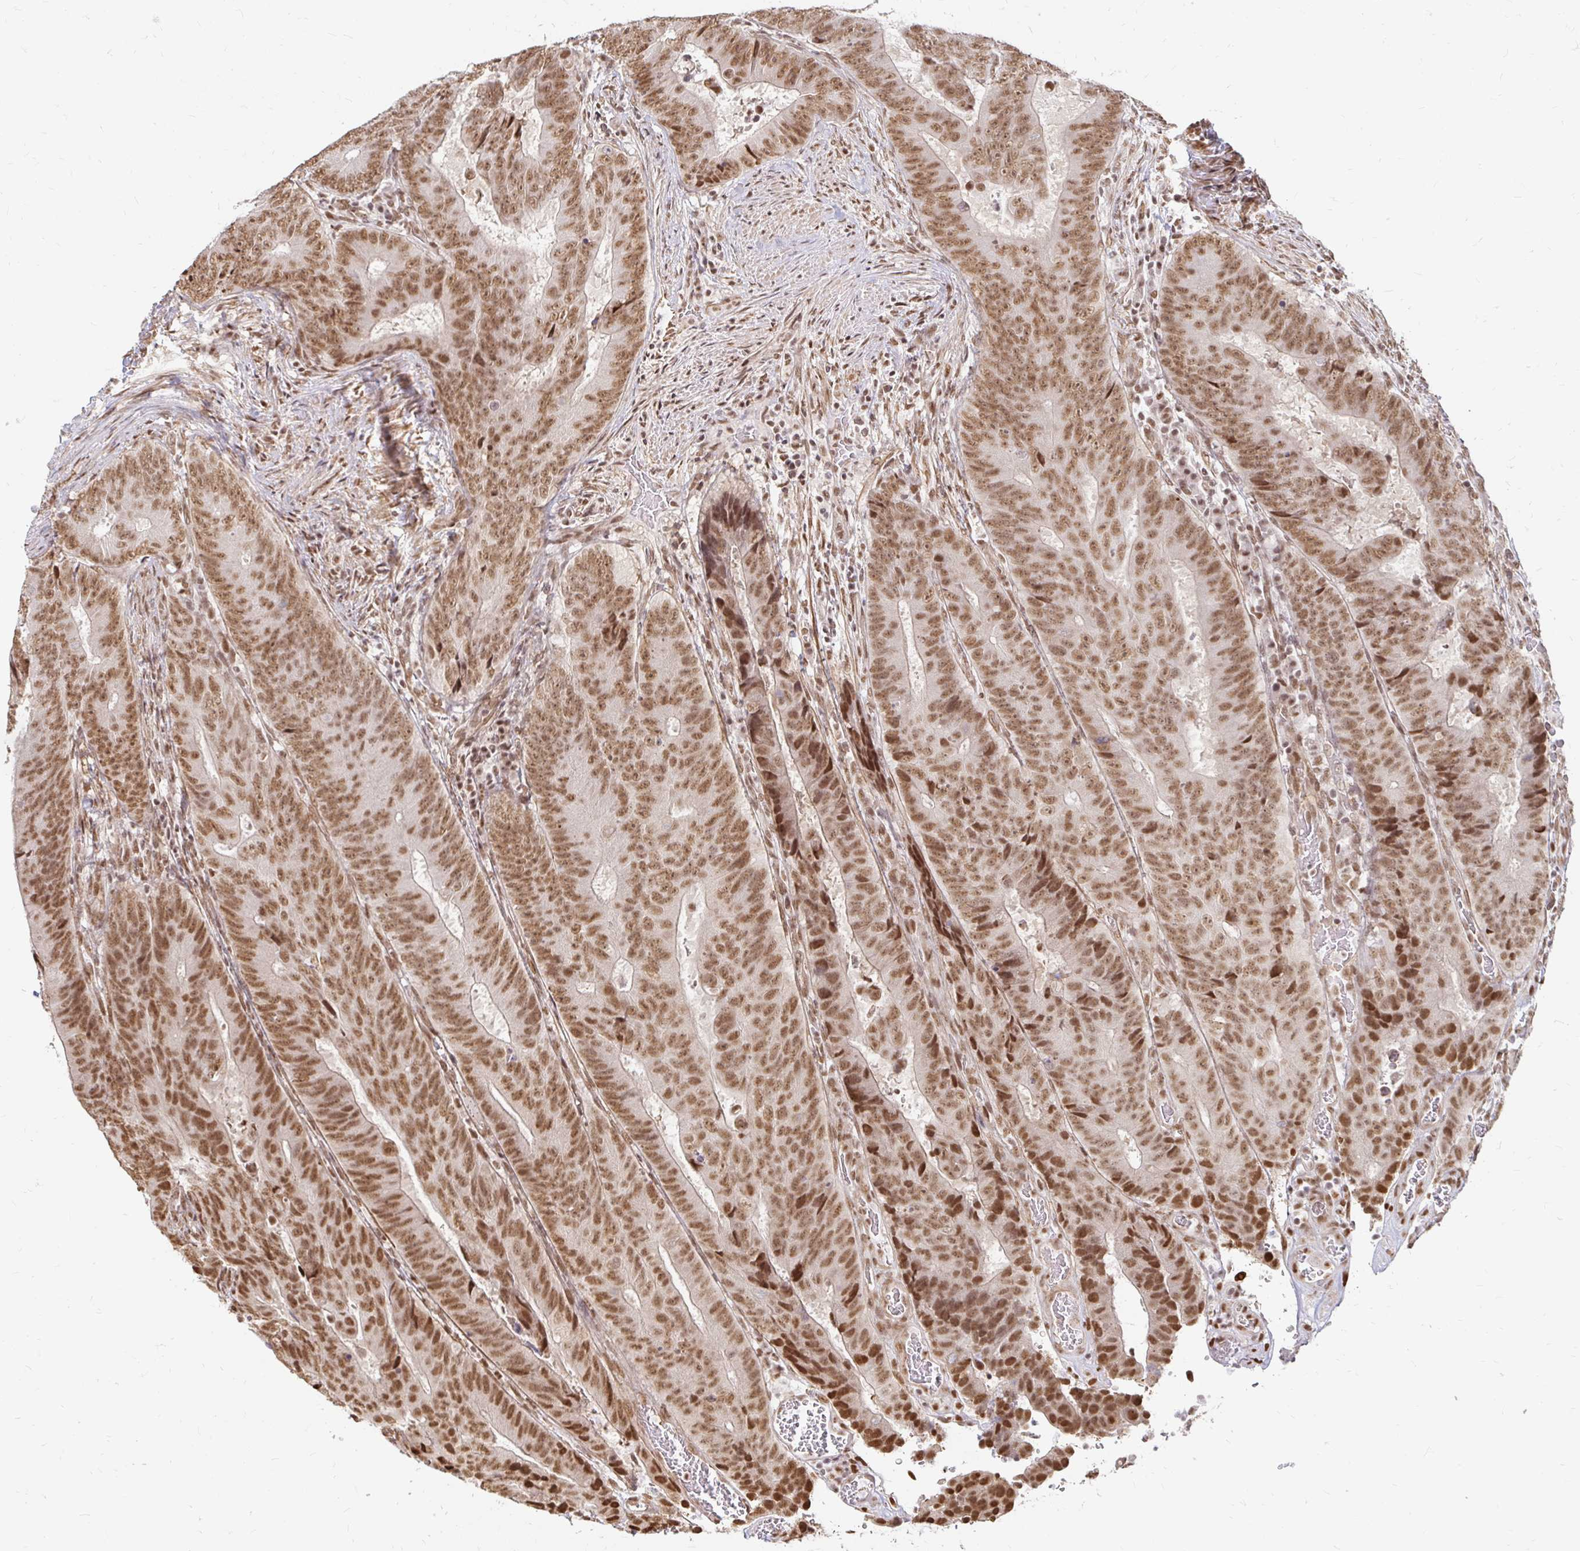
{"staining": {"intensity": "moderate", "quantity": ">75%", "location": "nuclear"}, "tissue": "colorectal cancer", "cell_type": "Tumor cells", "image_type": "cancer", "snomed": [{"axis": "morphology", "description": "Adenocarcinoma, NOS"}, {"axis": "topography", "description": "Colon"}], "caption": "Adenocarcinoma (colorectal) stained with a protein marker shows moderate staining in tumor cells.", "gene": "HNRNPU", "patient": {"sex": "female", "age": 48}}